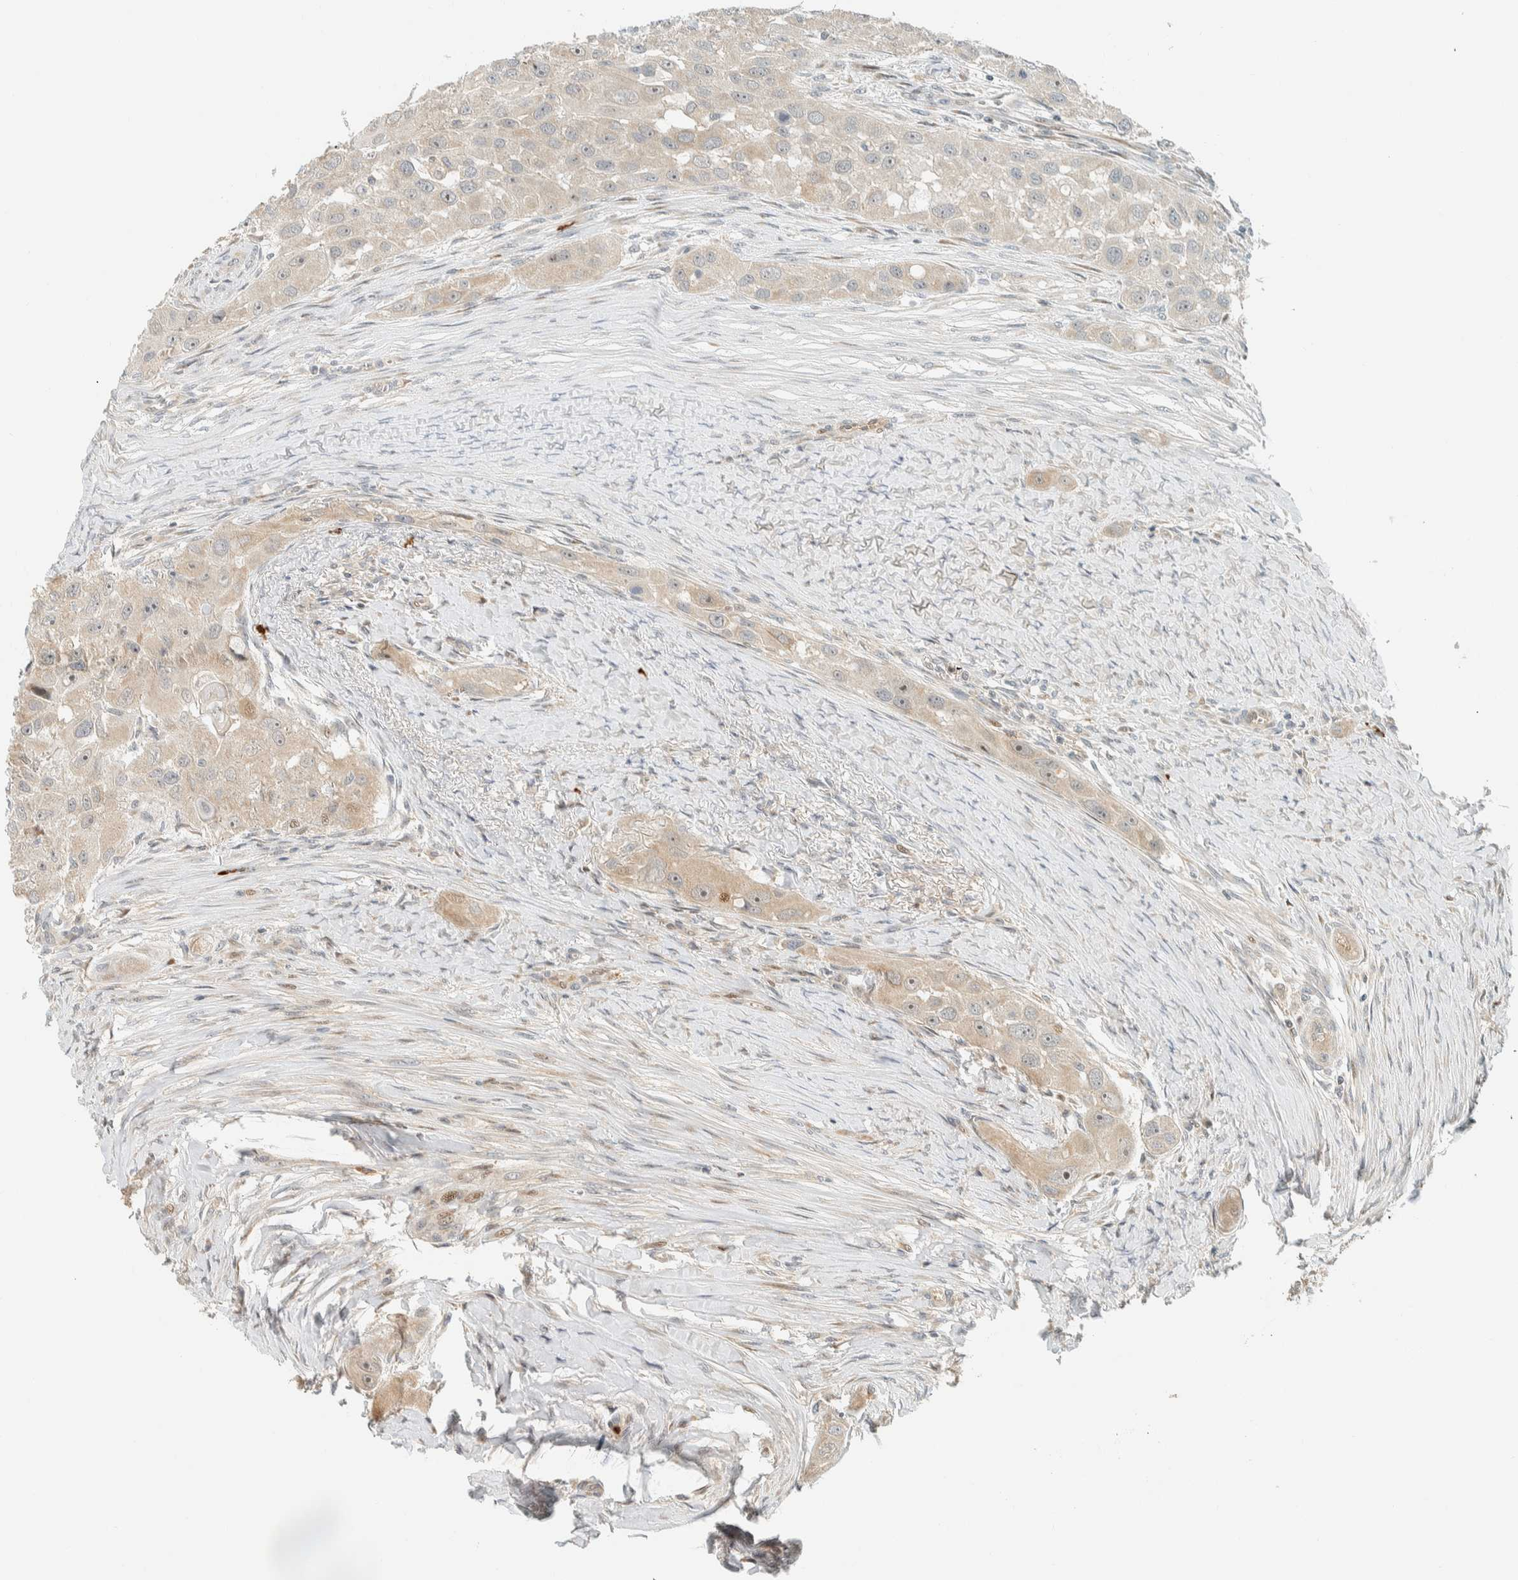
{"staining": {"intensity": "weak", "quantity": "<25%", "location": "cytoplasmic/membranous,nuclear"}, "tissue": "head and neck cancer", "cell_type": "Tumor cells", "image_type": "cancer", "snomed": [{"axis": "morphology", "description": "Normal tissue, NOS"}, {"axis": "morphology", "description": "Squamous cell carcinoma, NOS"}, {"axis": "topography", "description": "Skeletal muscle"}, {"axis": "topography", "description": "Head-Neck"}], "caption": "A micrograph of human head and neck squamous cell carcinoma is negative for staining in tumor cells.", "gene": "CCDC171", "patient": {"sex": "male", "age": 51}}